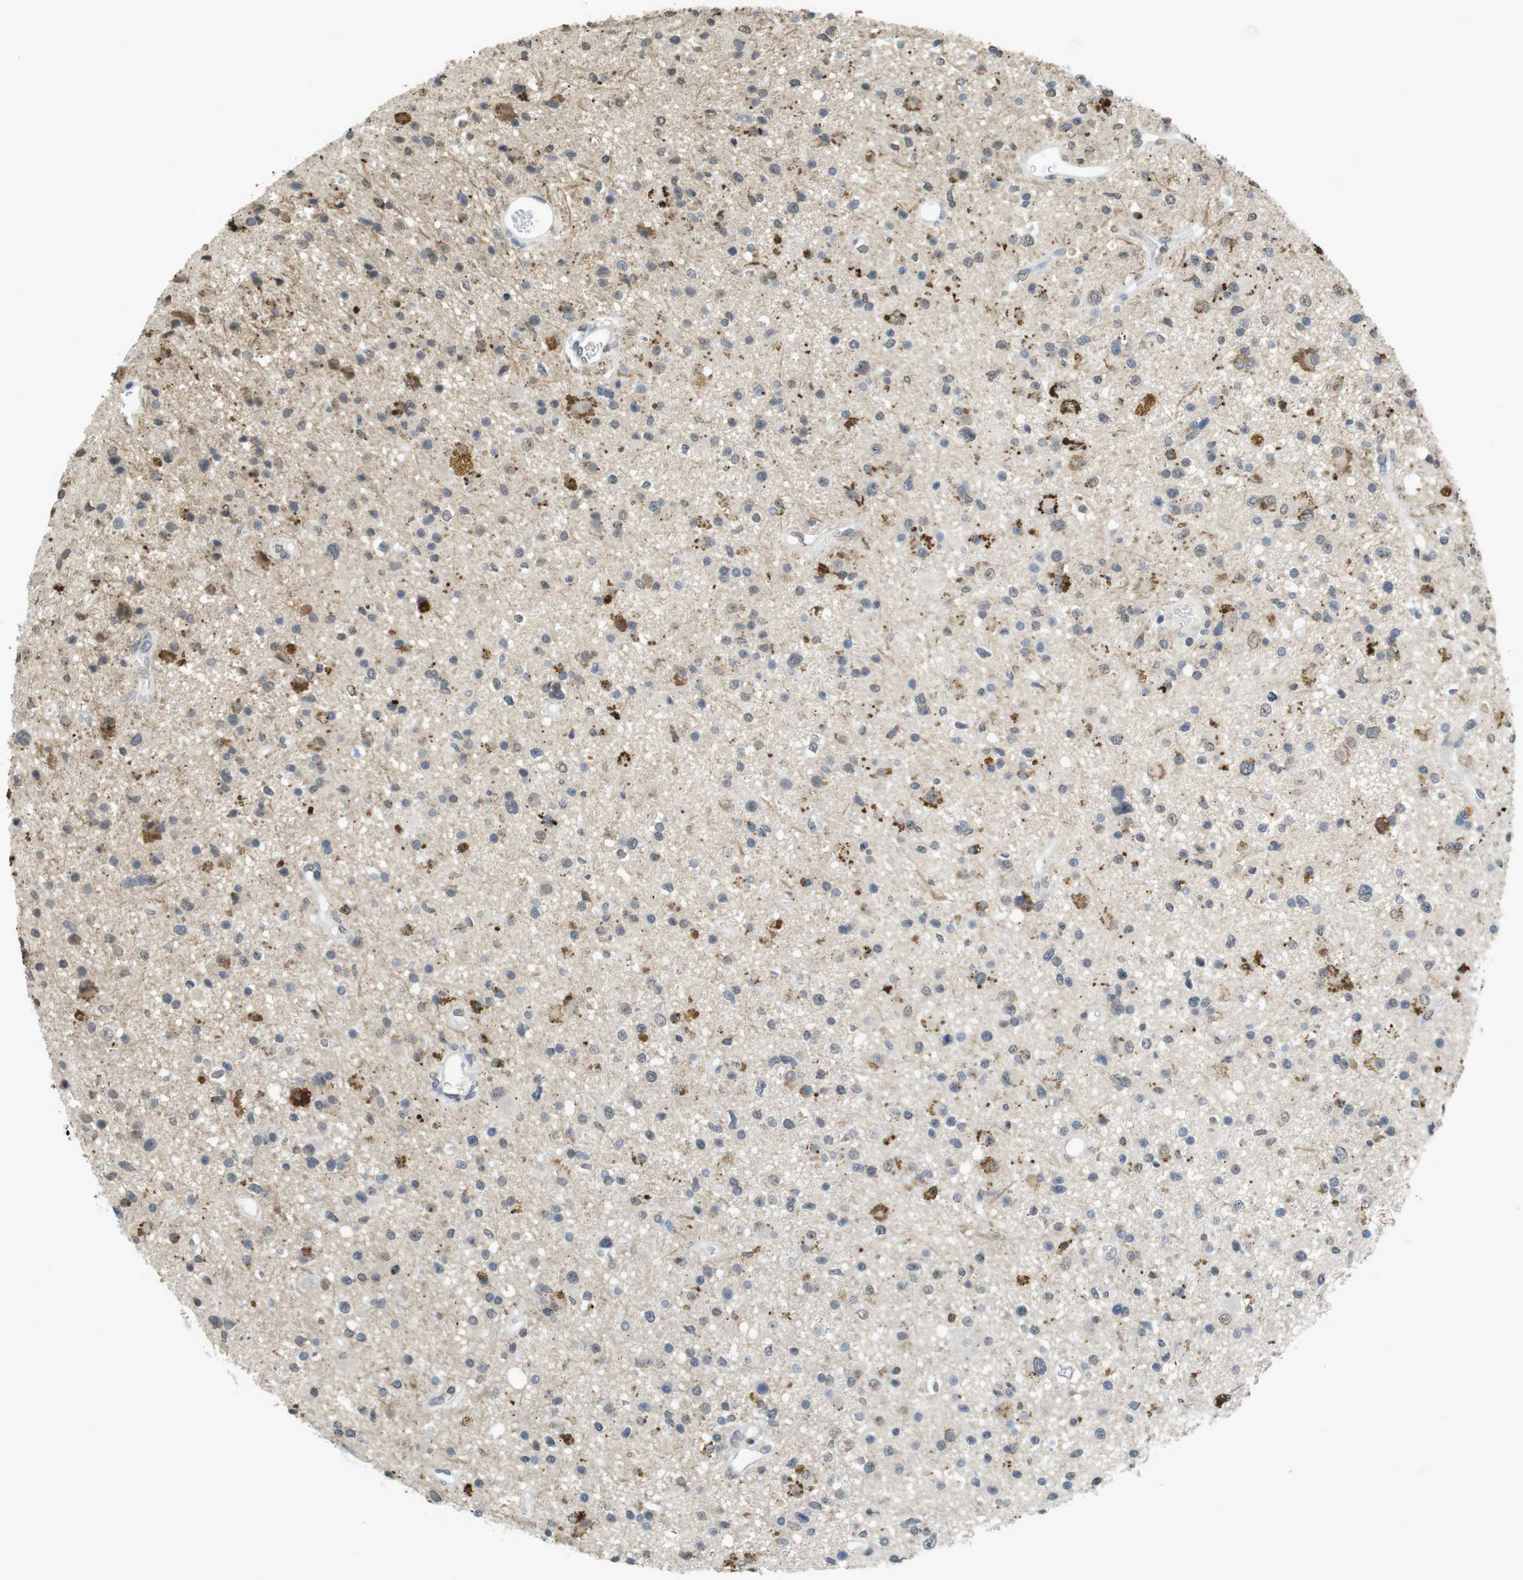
{"staining": {"intensity": "moderate", "quantity": "<25%", "location": "cytoplasmic/membranous"}, "tissue": "glioma", "cell_type": "Tumor cells", "image_type": "cancer", "snomed": [{"axis": "morphology", "description": "Glioma, malignant, High grade"}, {"axis": "topography", "description": "Brain"}], "caption": "Tumor cells display low levels of moderate cytoplasmic/membranous expression in about <25% of cells in human malignant glioma (high-grade).", "gene": "FZD10", "patient": {"sex": "male", "age": 33}}